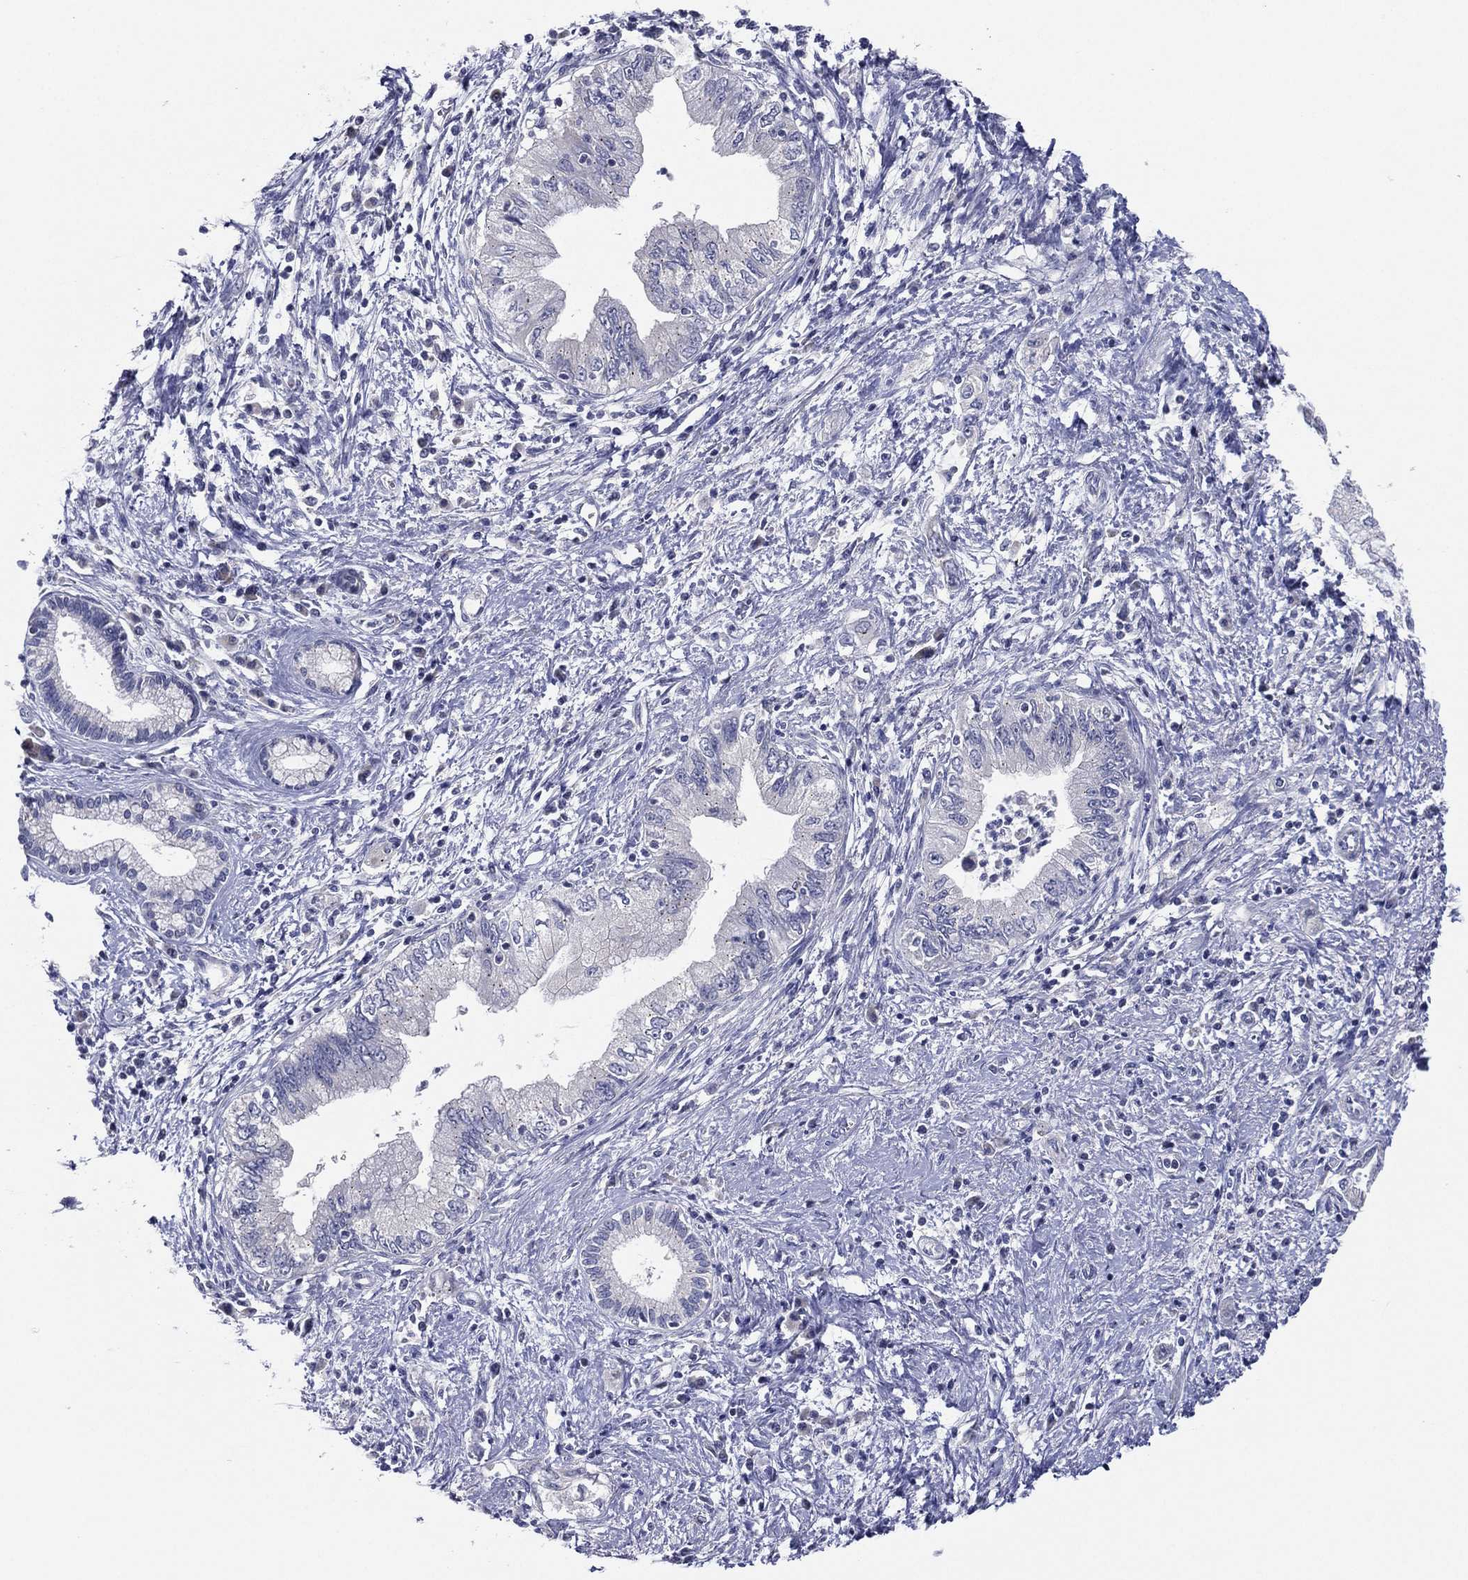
{"staining": {"intensity": "negative", "quantity": "none", "location": "none"}, "tissue": "pancreatic cancer", "cell_type": "Tumor cells", "image_type": "cancer", "snomed": [{"axis": "morphology", "description": "Adenocarcinoma, NOS"}, {"axis": "topography", "description": "Pancreas"}], "caption": "A micrograph of human adenocarcinoma (pancreatic) is negative for staining in tumor cells.", "gene": "SLC13A4", "patient": {"sex": "female", "age": 73}}